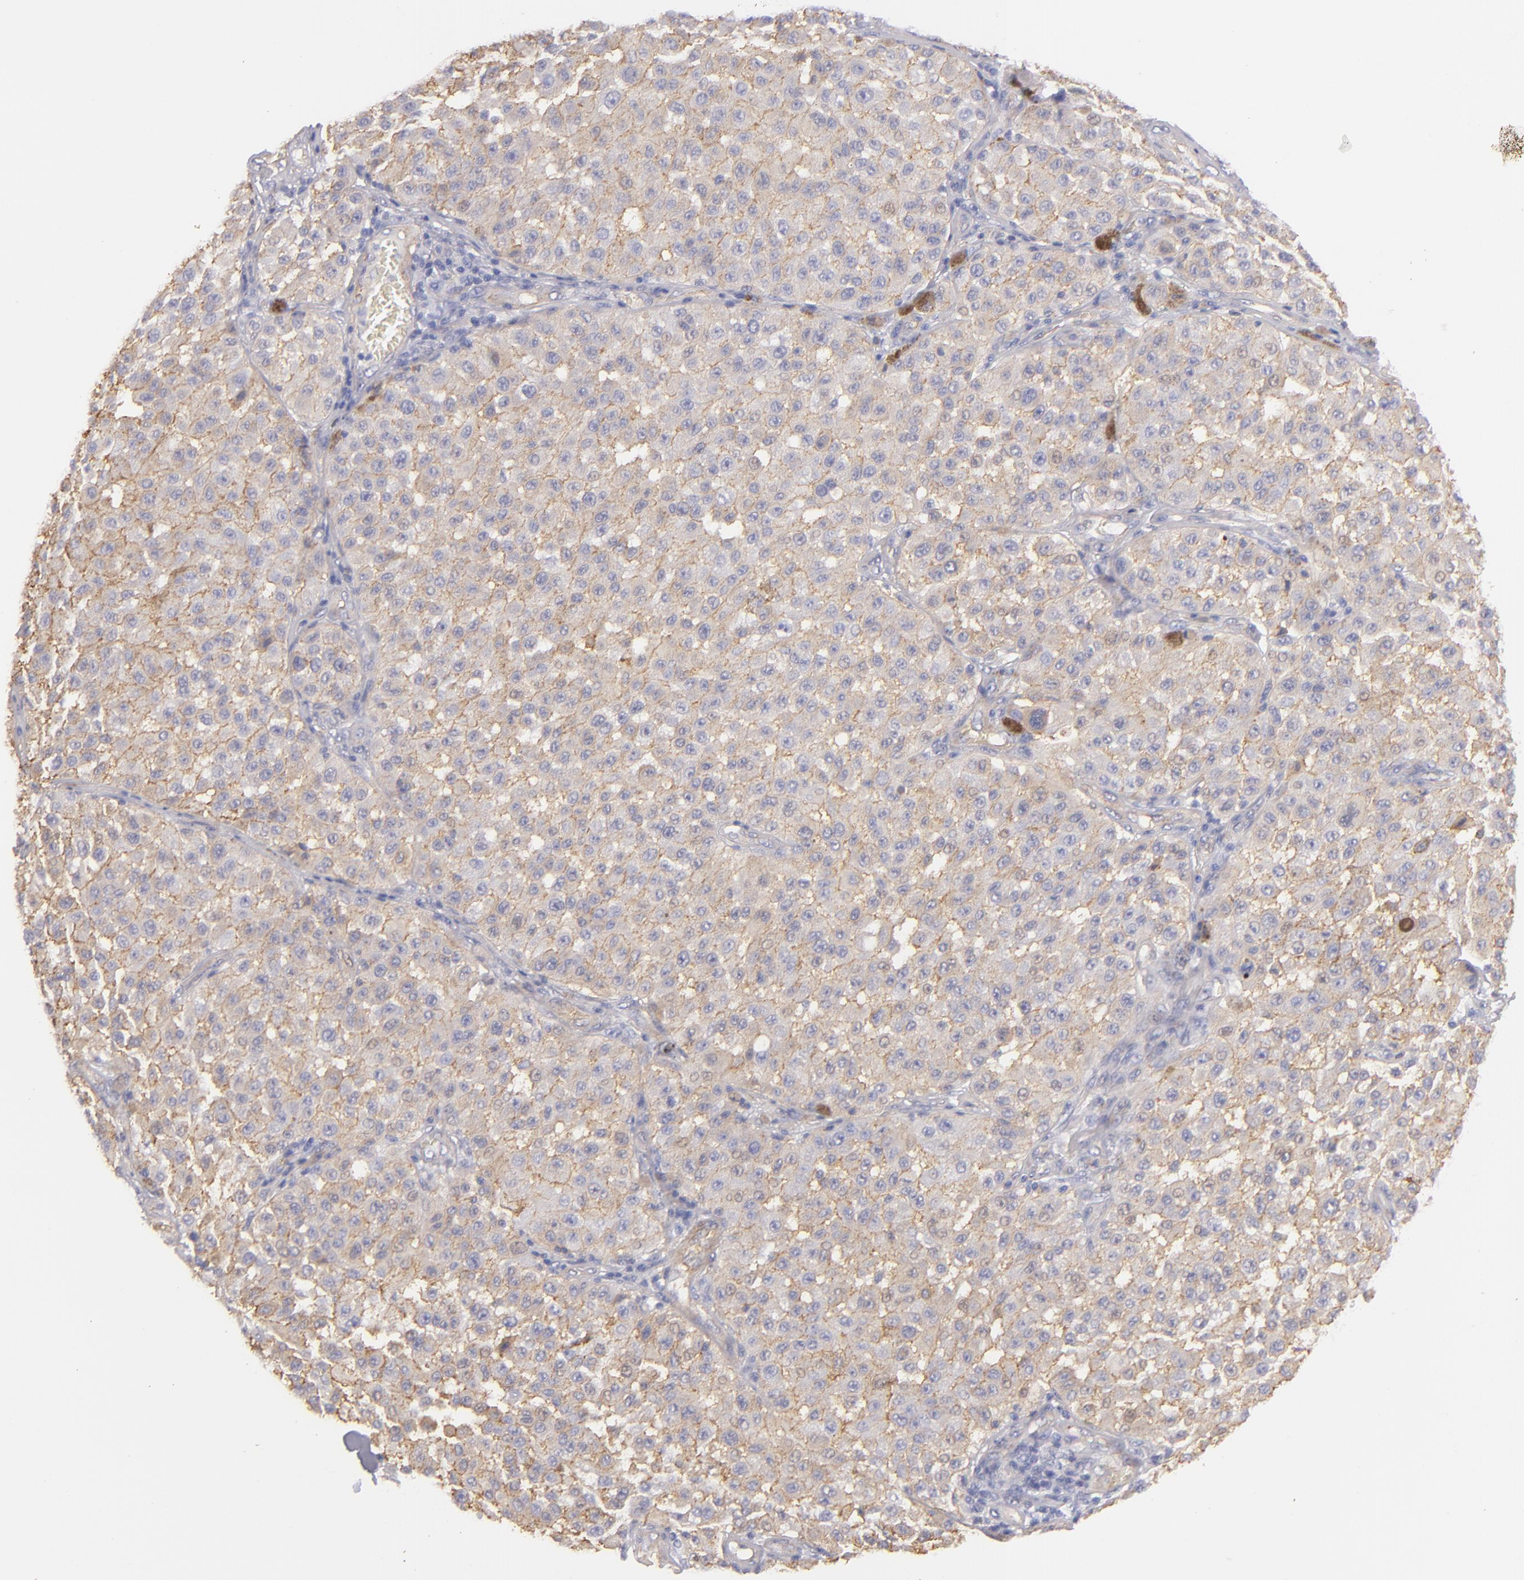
{"staining": {"intensity": "weak", "quantity": ">75%", "location": "cytoplasmic/membranous"}, "tissue": "melanoma", "cell_type": "Tumor cells", "image_type": "cancer", "snomed": [{"axis": "morphology", "description": "Malignant melanoma, NOS"}, {"axis": "topography", "description": "Skin"}], "caption": "Weak cytoplasmic/membranous positivity is identified in approximately >75% of tumor cells in malignant melanoma. (Brightfield microscopy of DAB IHC at high magnification).", "gene": "CD151", "patient": {"sex": "female", "age": 64}}